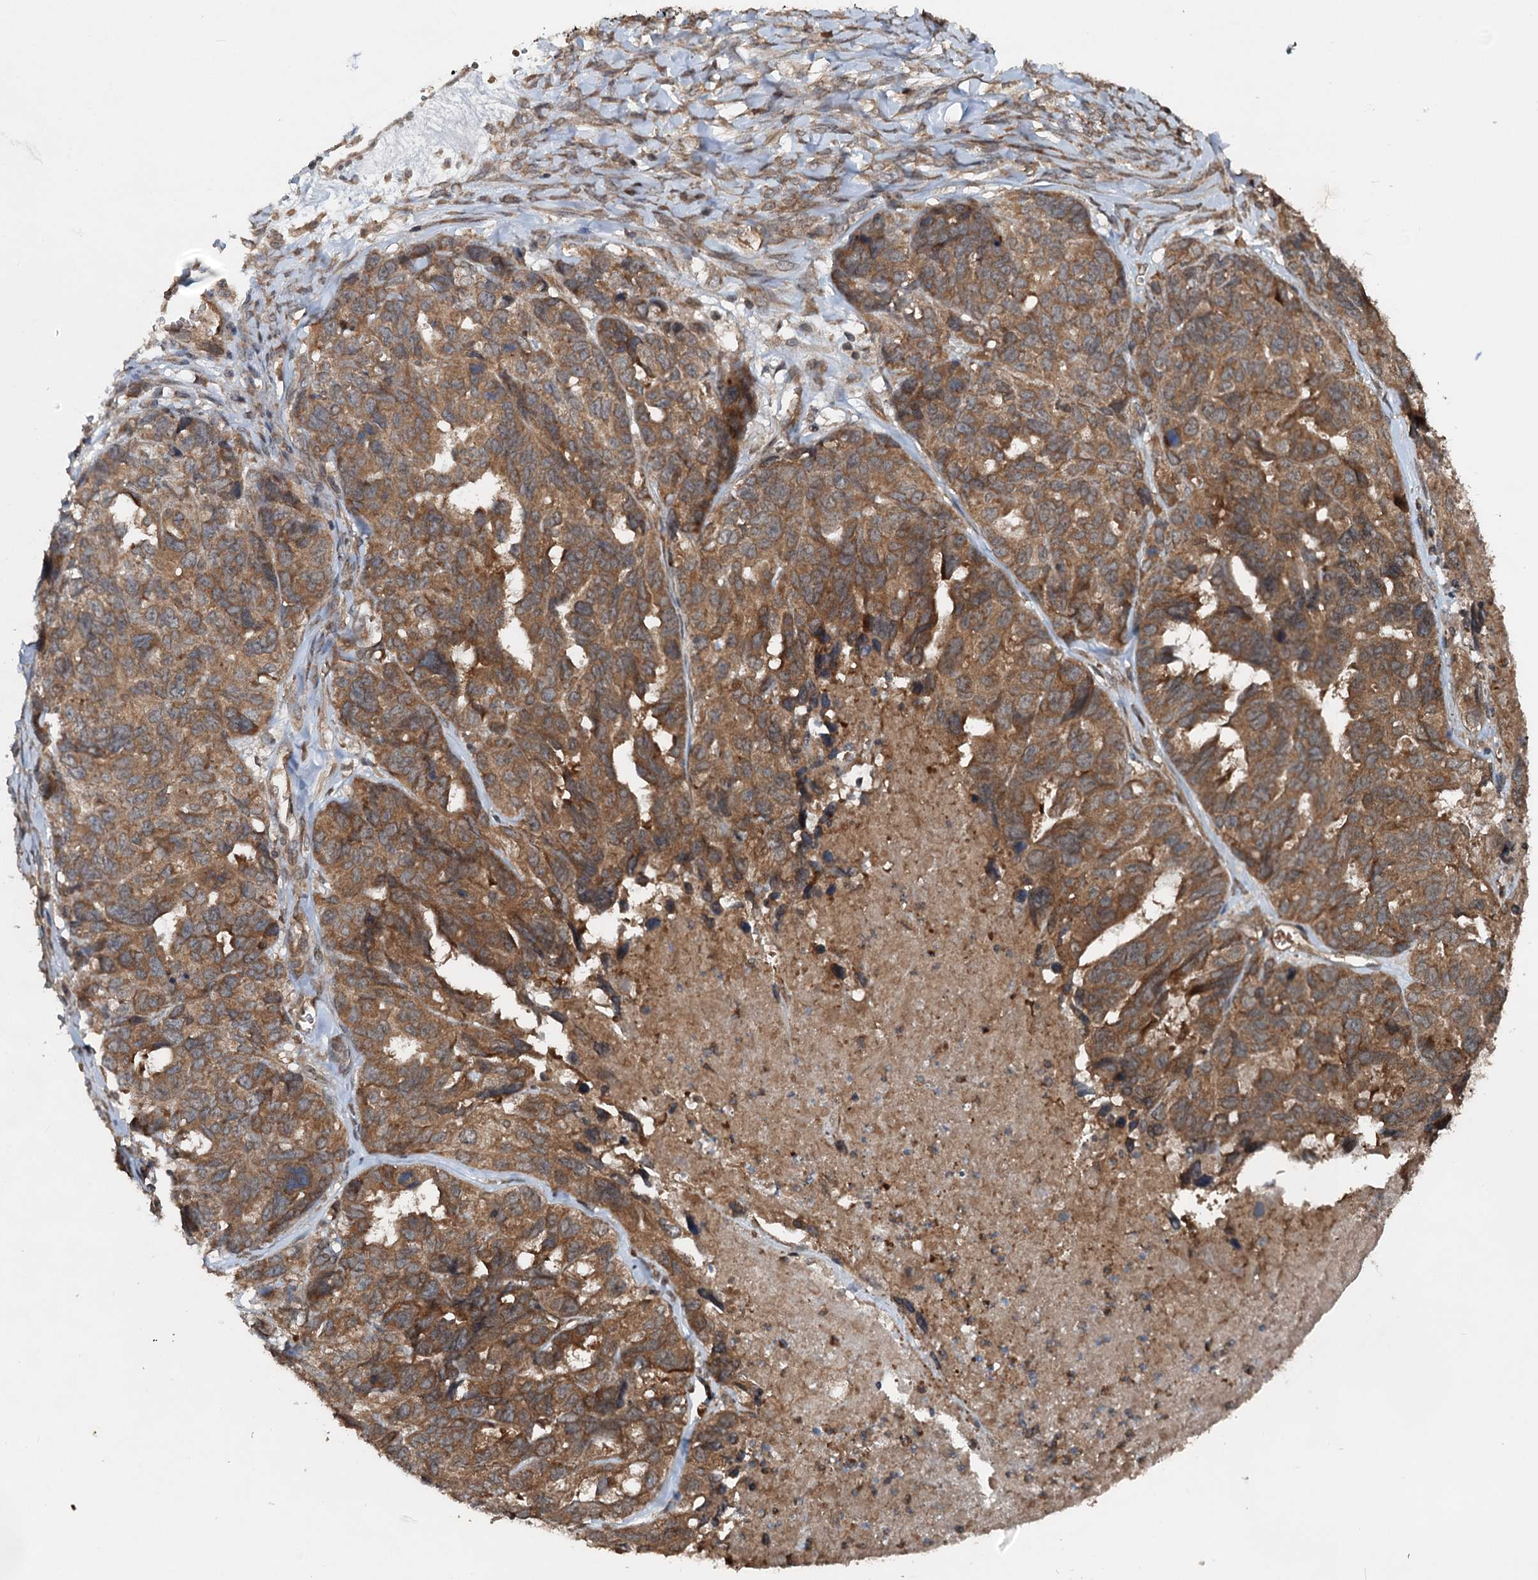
{"staining": {"intensity": "moderate", "quantity": ">75%", "location": "cytoplasmic/membranous"}, "tissue": "ovarian cancer", "cell_type": "Tumor cells", "image_type": "cancer", "snomed": [{"axis": "morphology", "description": "Cystadenocarcinoma, serous, NOS"}, {"axis": "topography", "description": "Ovary"}], "caption": "The histopathology image exhibits immunohistochemical staining of ovarian cancer (serous cystadenocarcinoma). There is moderate cytoplasmic/membranous positivity is appreciated in about >75% of tumor cells.", "gene": "N4BP2L2", "patient": {"sex": "female", "age": 79}}